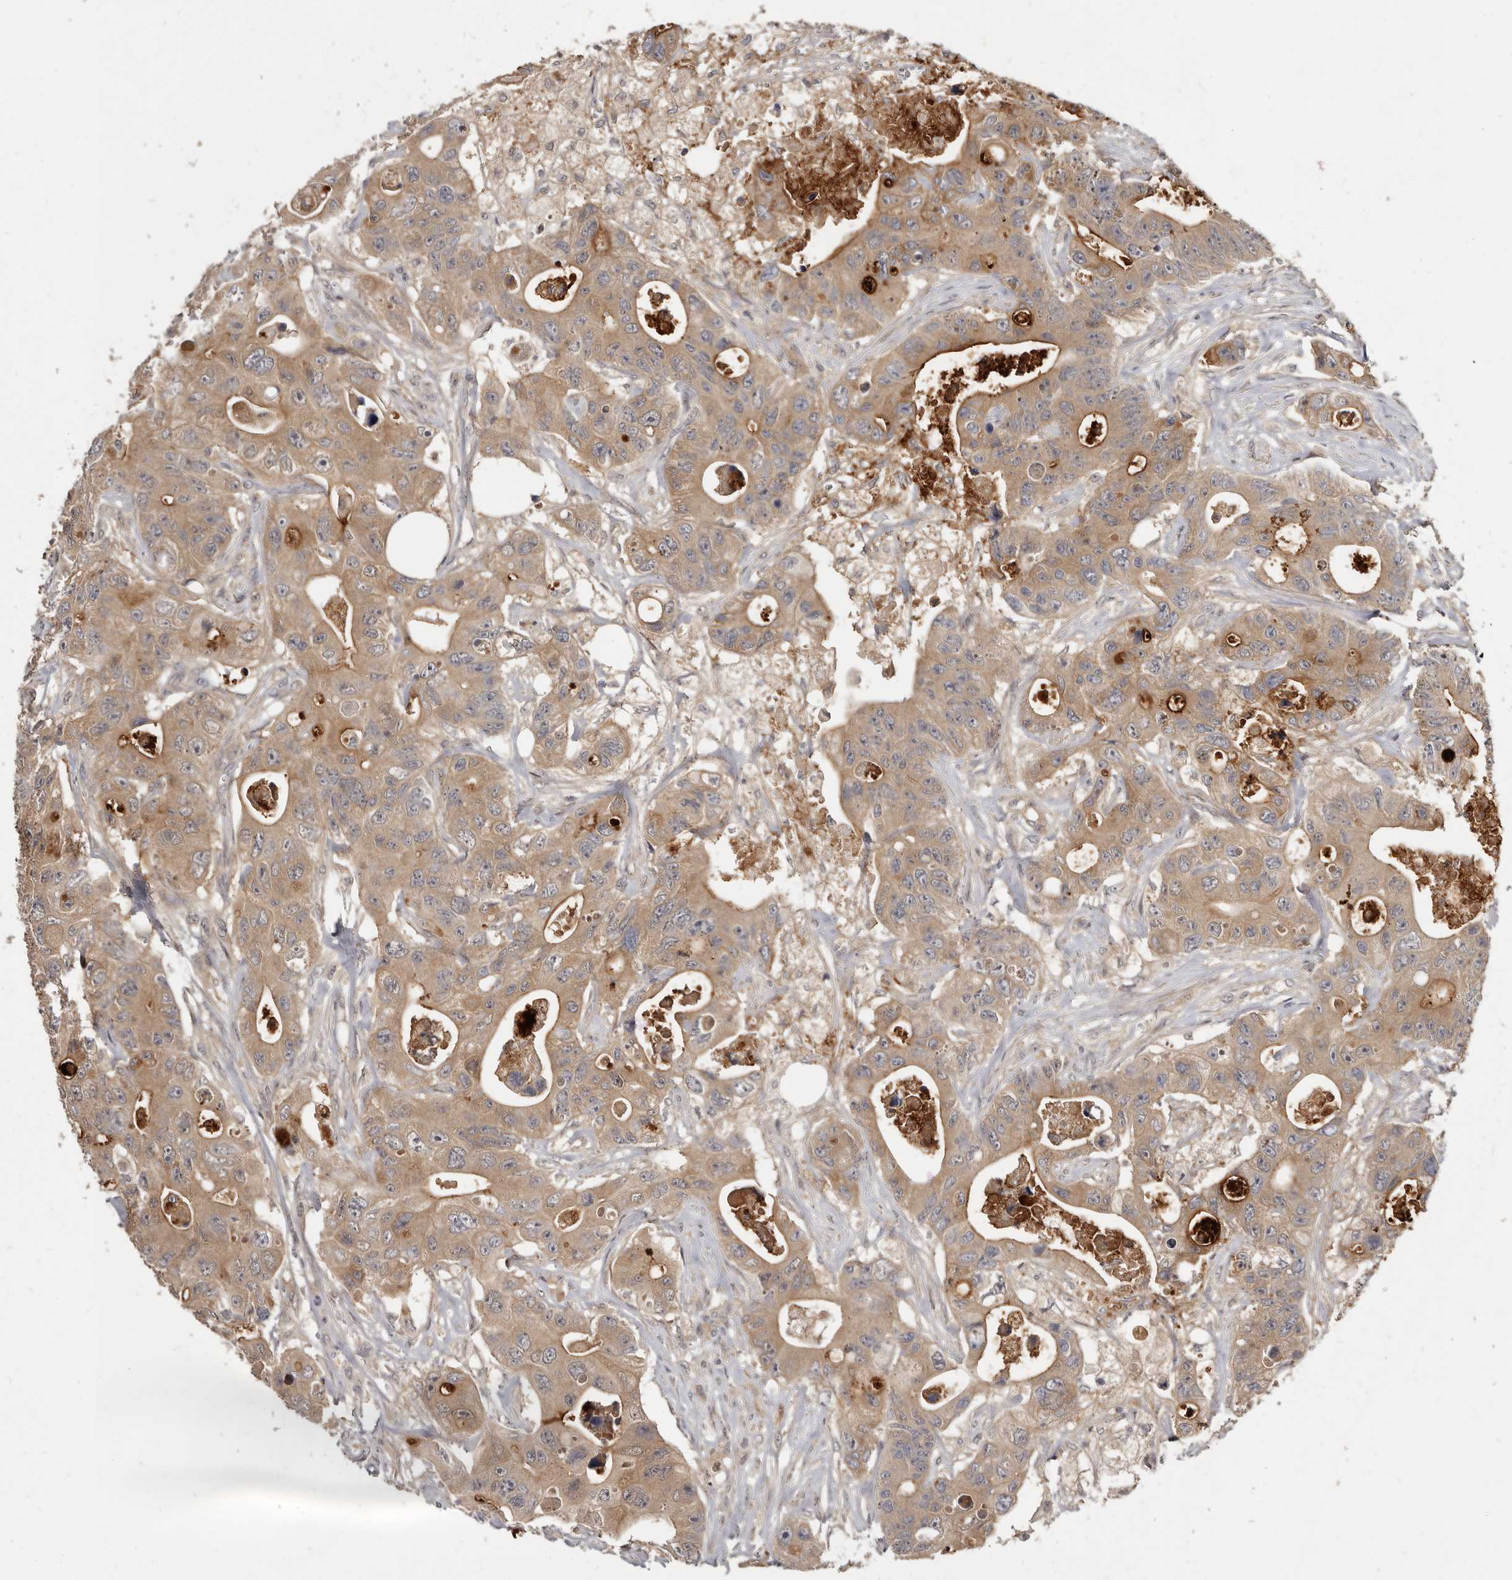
{"staining": {"intensity": "moderate", "quantity": ">75%", "location": "cytoplasmic/membranous"}, "tissue": "colorectal cancer", "cell_type": "Tumor cells", "image_type": "cancer", "snomed": [{"axis": "morphology", "description": "Adenocarcinoma, NOS"}, {"axis": "topography", "description": "Colon"}], "caption": "IHC of human colorectal adenocarcinoma displays medium levels of moderate cytoplasmic/membranous positivity in about >75% of tumor cells.", "gene": "INAVA", "patient": {"sex": "female", "age": 46}}